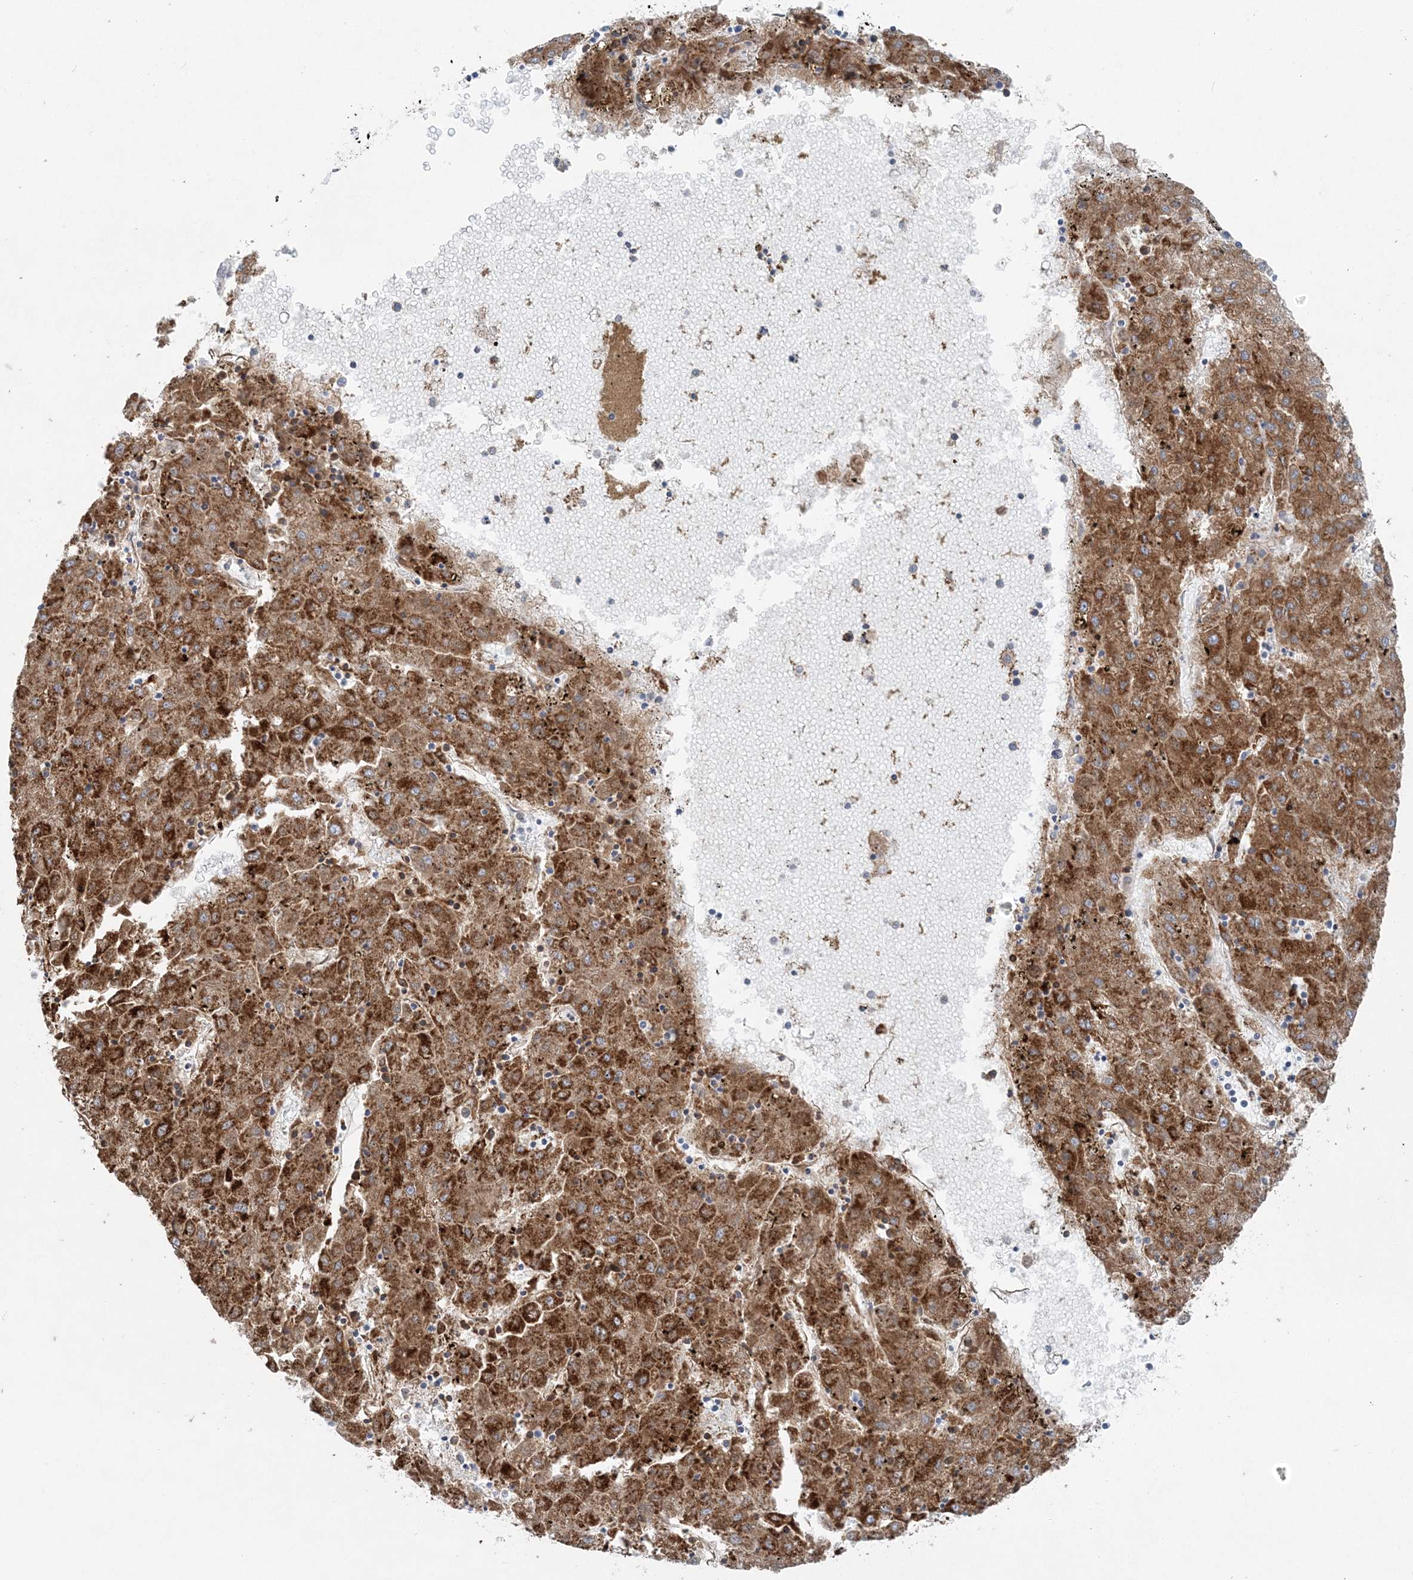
{"staining": {"intensity": "strong", "quantity": ">75%", "location": "cytoplasmic/membranous"}, "tissue": "liver cancer", "cell_type": "Tumor cells", "image_type": "cancer", "snomed": [{"axis": "morphology", "description": "Carcinoma, Hepatocellular, NOS"}, {"axis": "topography", "description": "Liver"}], "caption": "Brown immunohistochemical staining in liver hepatocellular carcinoma exhibits strong cytoplasmic/membranous expression in about >75% of tumor cells.", "gene": "PCCB", "patient": {"sex": "male", "age": 72}}